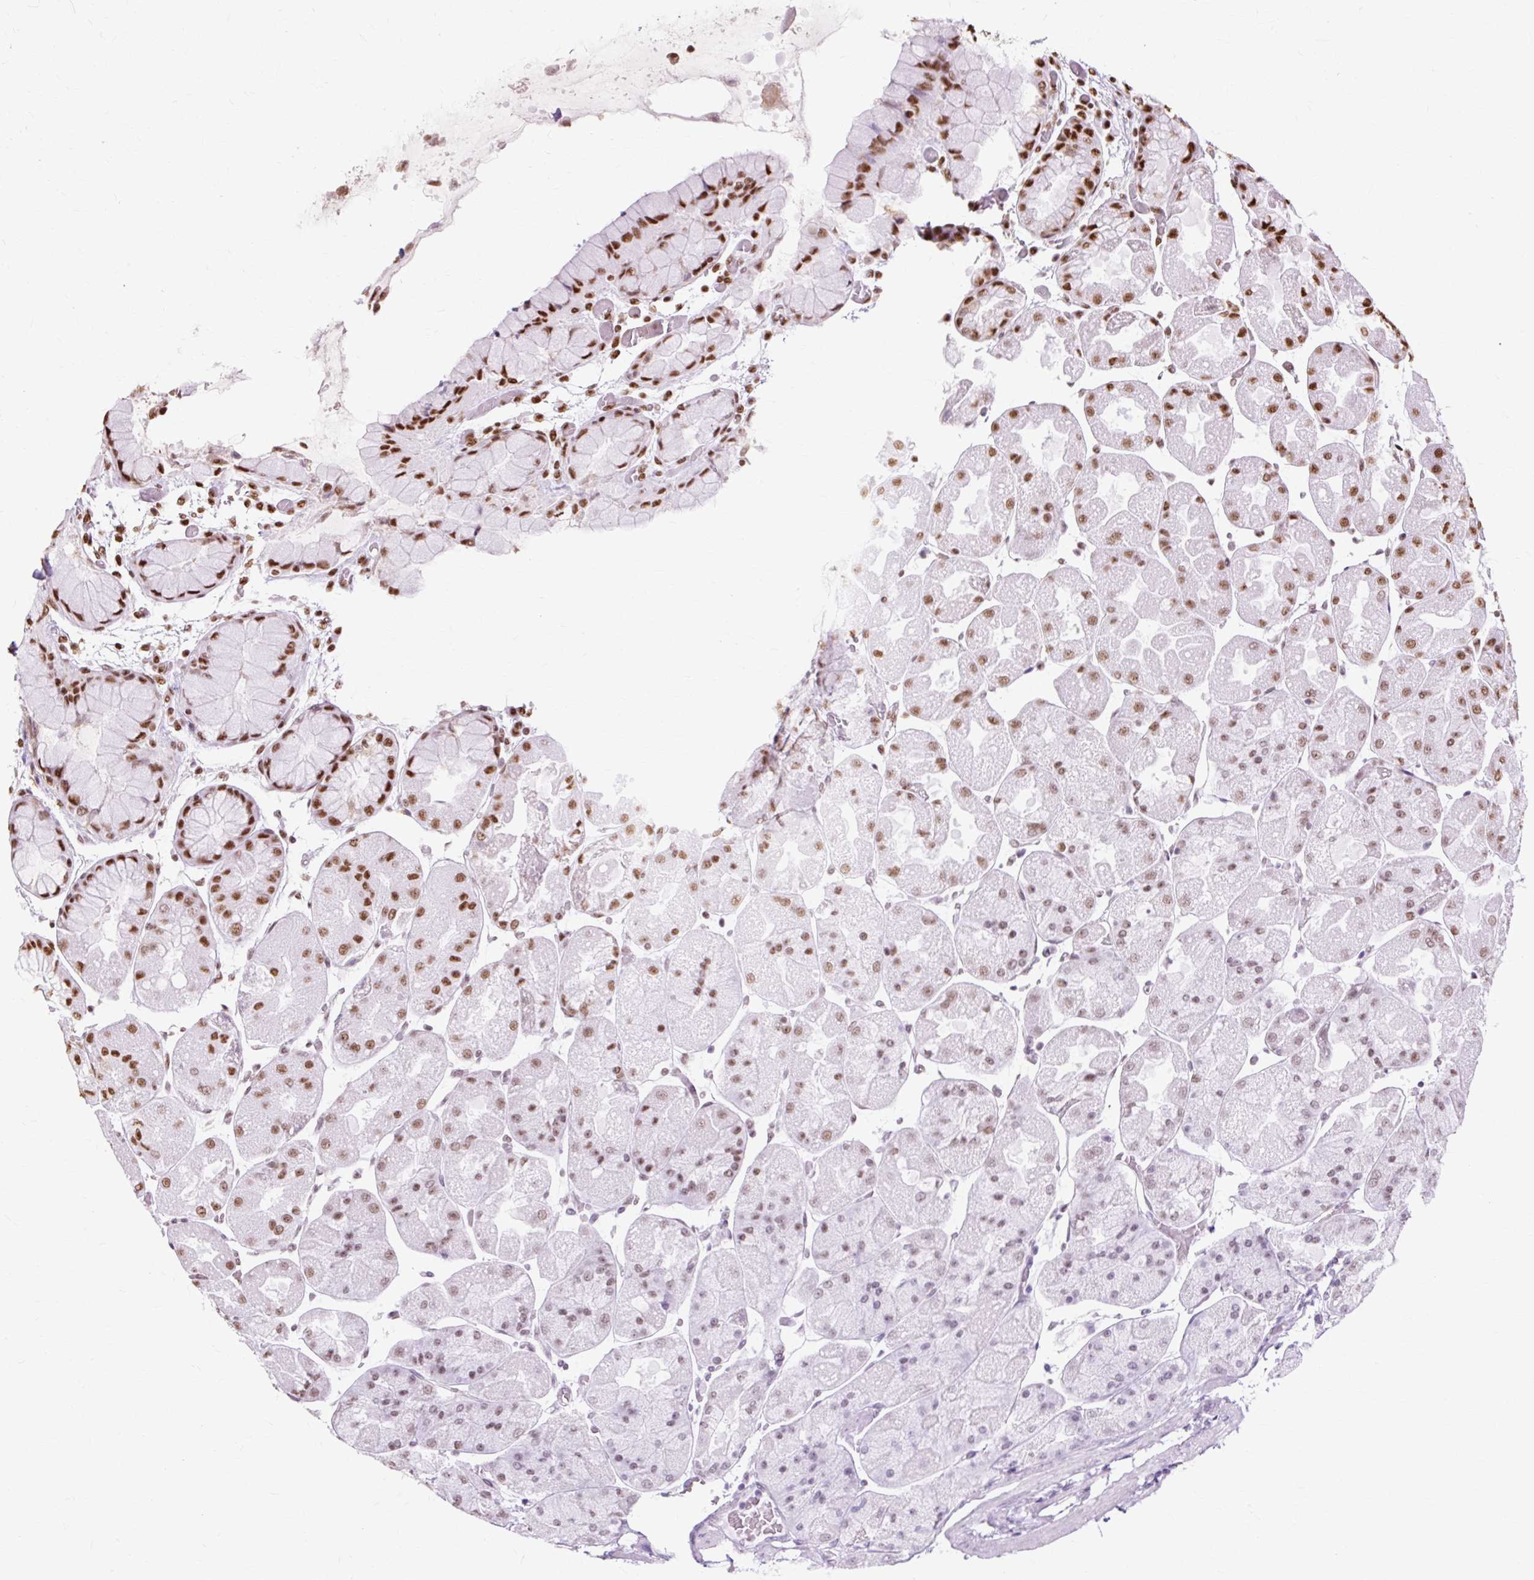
{"staining": {"intensity": "moderate", "quantity": "25%-75%", "location": "nuclear"}, "tissue": "stomach", "cell_type": "Glandular cells", "image_type": "normal", "snomed": [{"axis": "morphology", "description": "Normal tissue, NOS"}, {"axis": "topography", "description": "Stomach"}], "caption": "Protein staining of benign stomach displays moderate nuclear staining in approximately 25%-75% of glandular cells.", "gene": "XRCC6", "patient": {"sex": "female", "age": 61}}